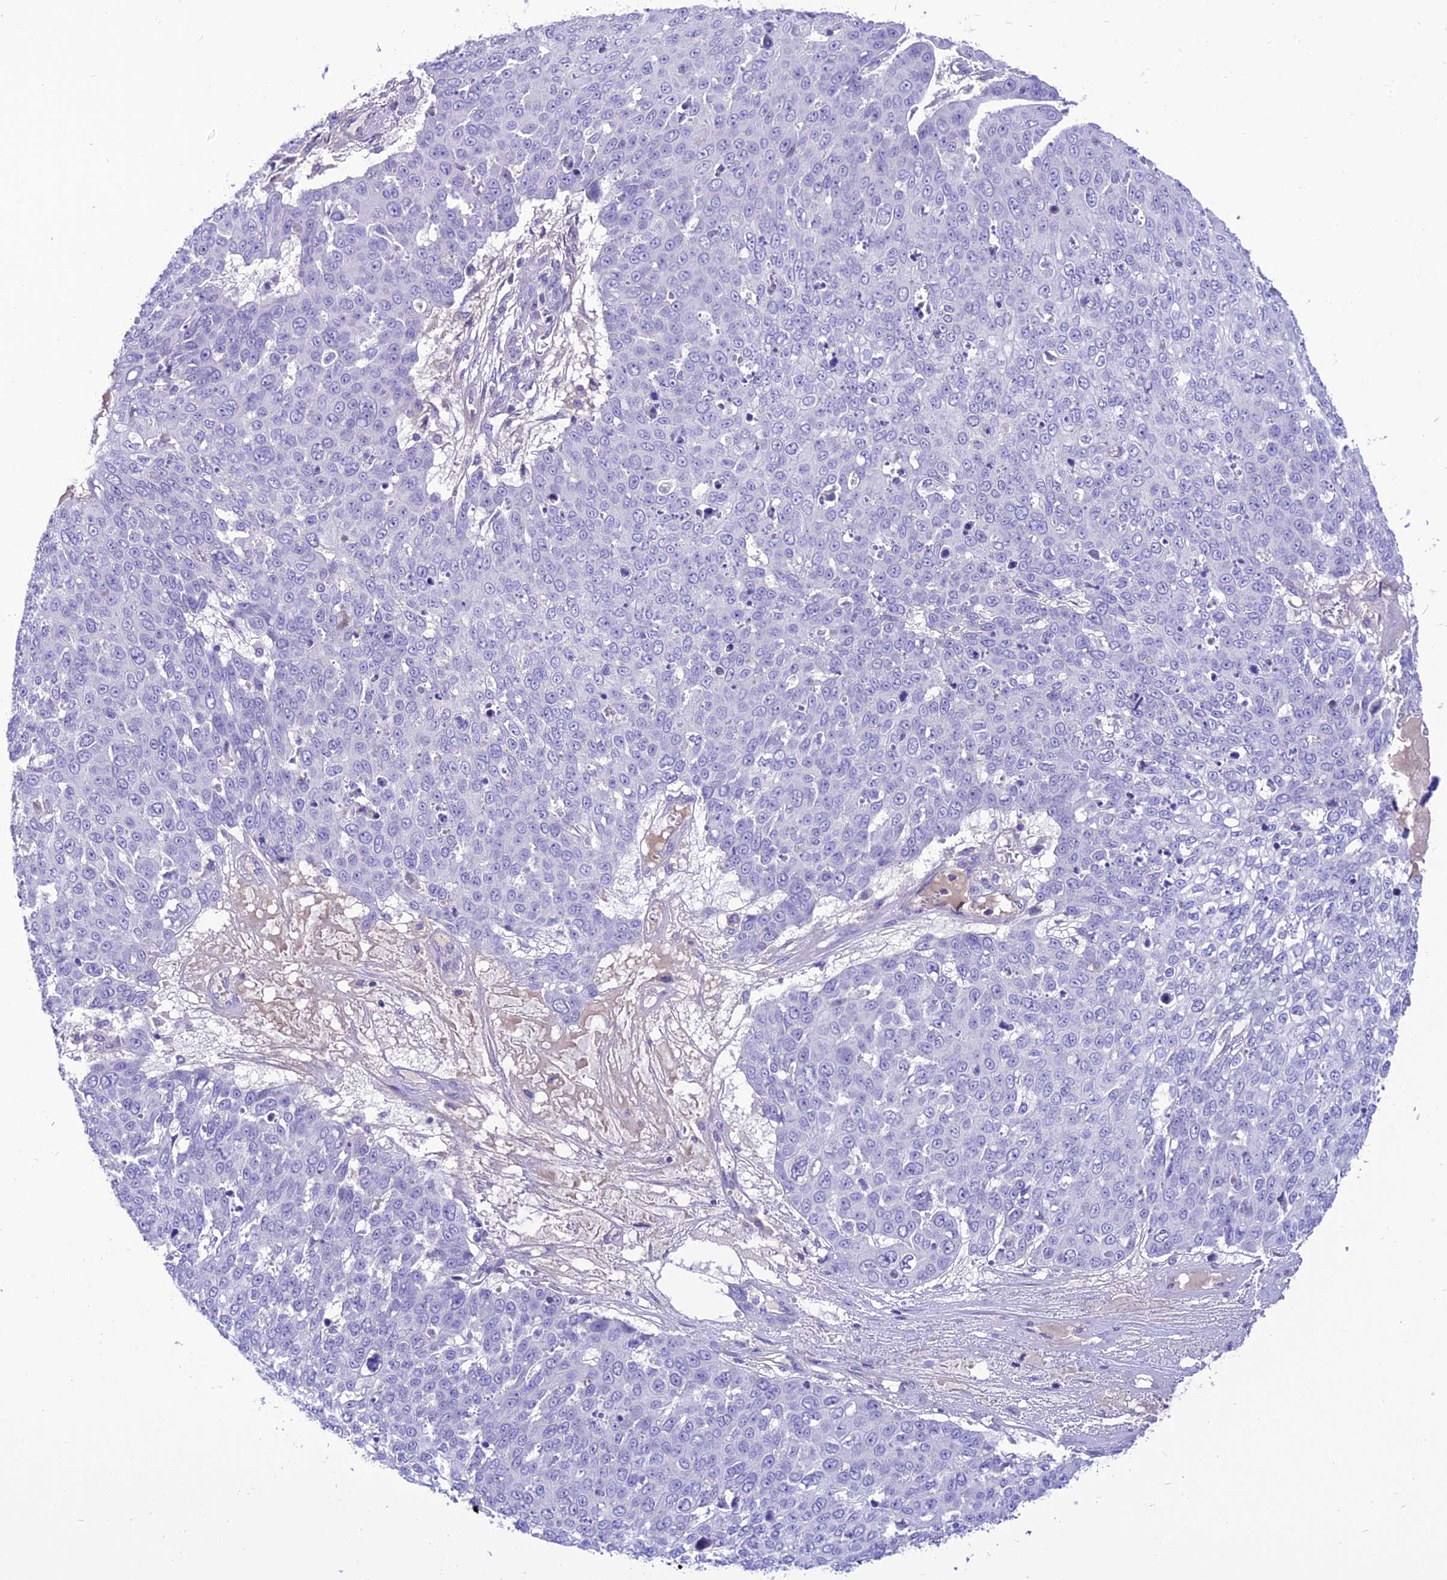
{"staining": {"intensity": "negative", "quantity": "none", "location": "none"}, "tissue": "skin cancer", "cell_type": "Tumor cells", "image_type": "cancer", "snomed": [{"axis": "morphology", "description": "Squamous cell carcinoma, NOS"}, {"axis": "topography", "description": "Skin"}], "caption": "The immunohistochemistry micrograph has no significant expression in tumor cells of skin squamous cell carcinoma tissue.", "gene": "TEKT3", "patient": {"sex": "male", "age": 71}}